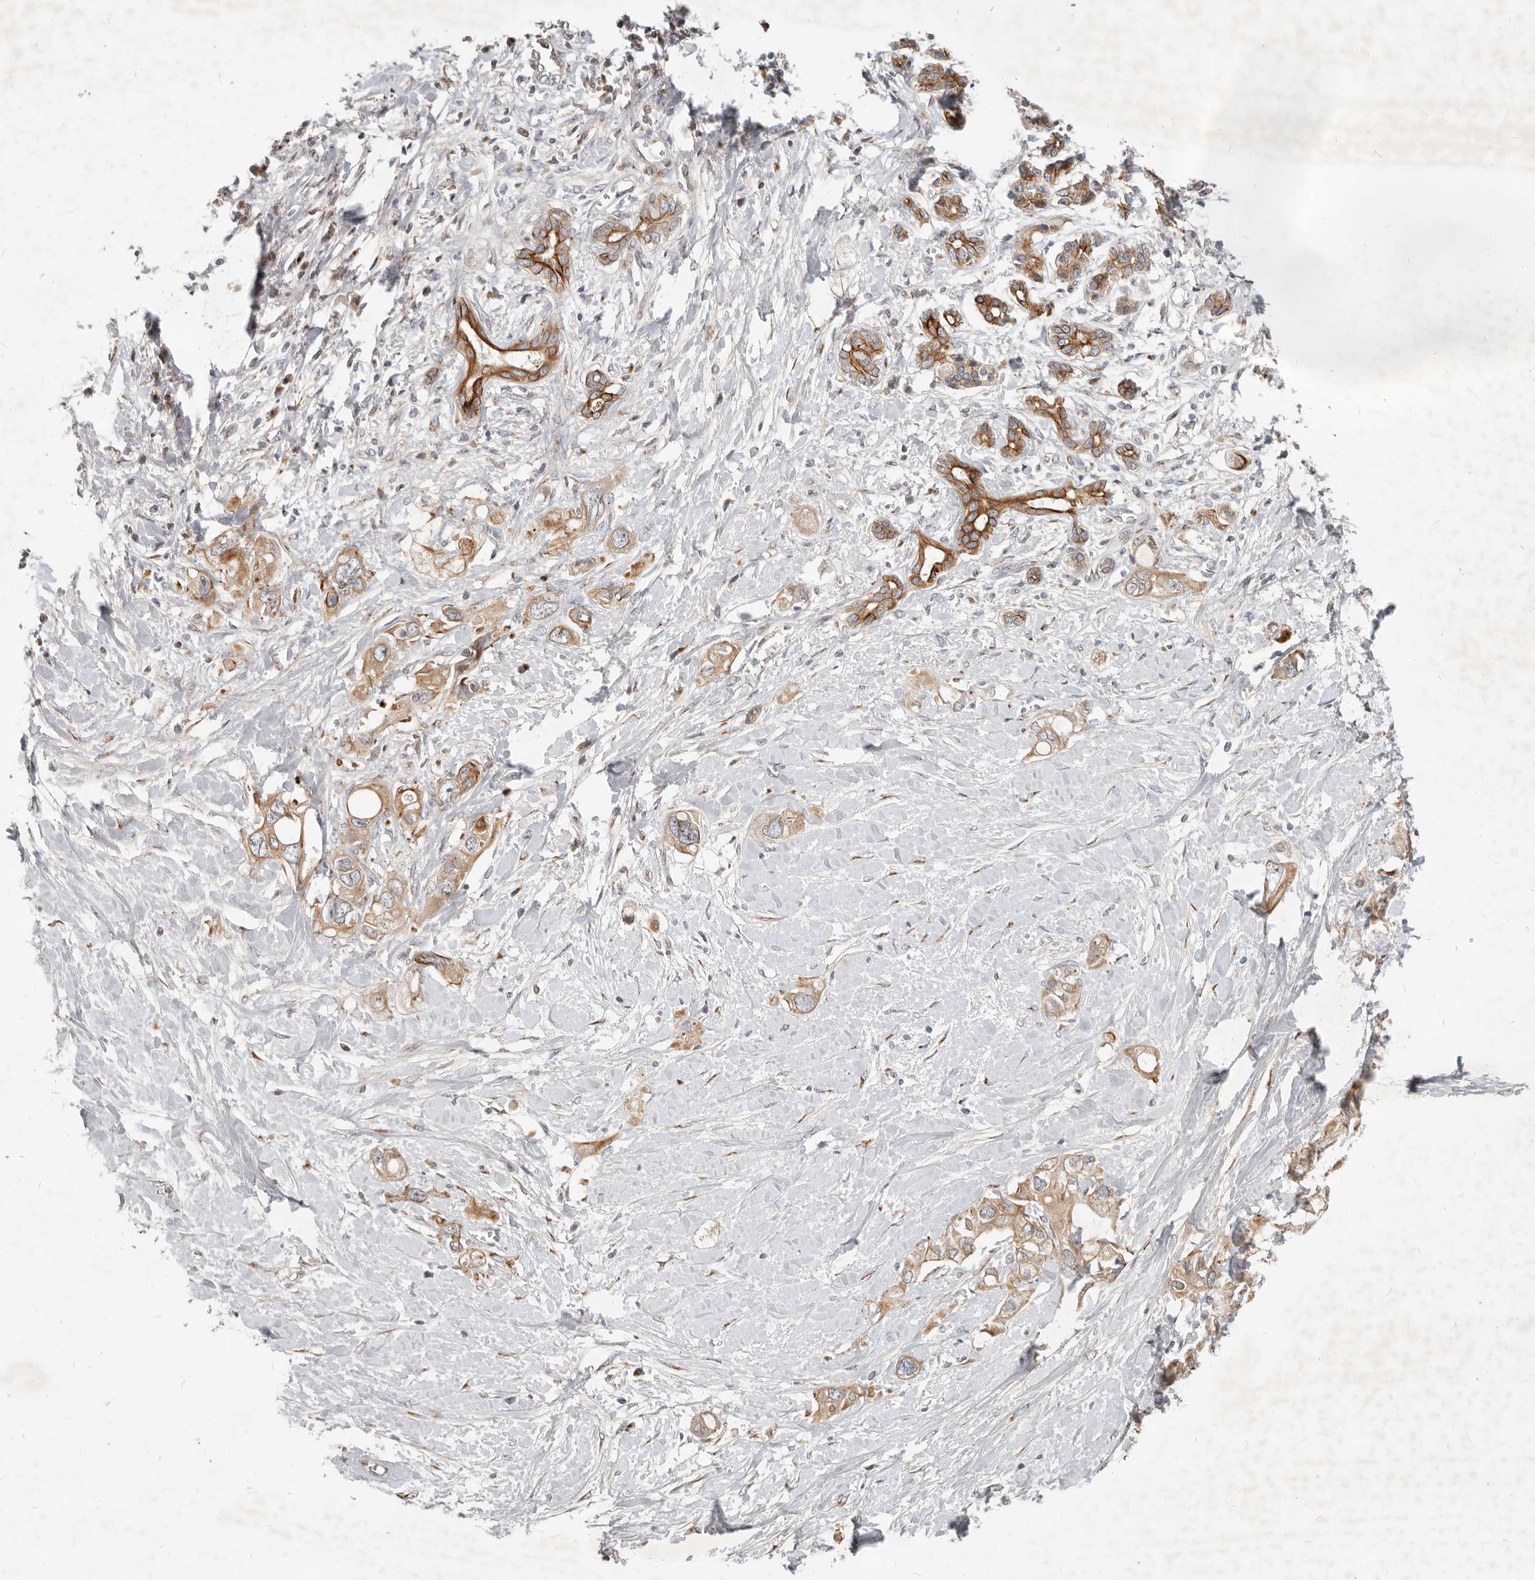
{"staining": {"intensity": "moderate", "quantity": ">75%", "location": "cytoplasmic/membranous"}, "tissue": "pancreatic cancer", "cell_type": "Tumor cells", "image_type": "cancer", "snomed": [{"axis": "morphology", "description": "Adenocarcinoma, NOS"}, {"axis": "topography", "description": "Pancreas"}], "caption": "Protein staining reveals moderate cytoplasmic/membranous expression in approximately >75% of tumor cells in pancreatic adenocarcinoma.", "gene": "NPY4R", "patient": {"sex": "female", "age": 56}}